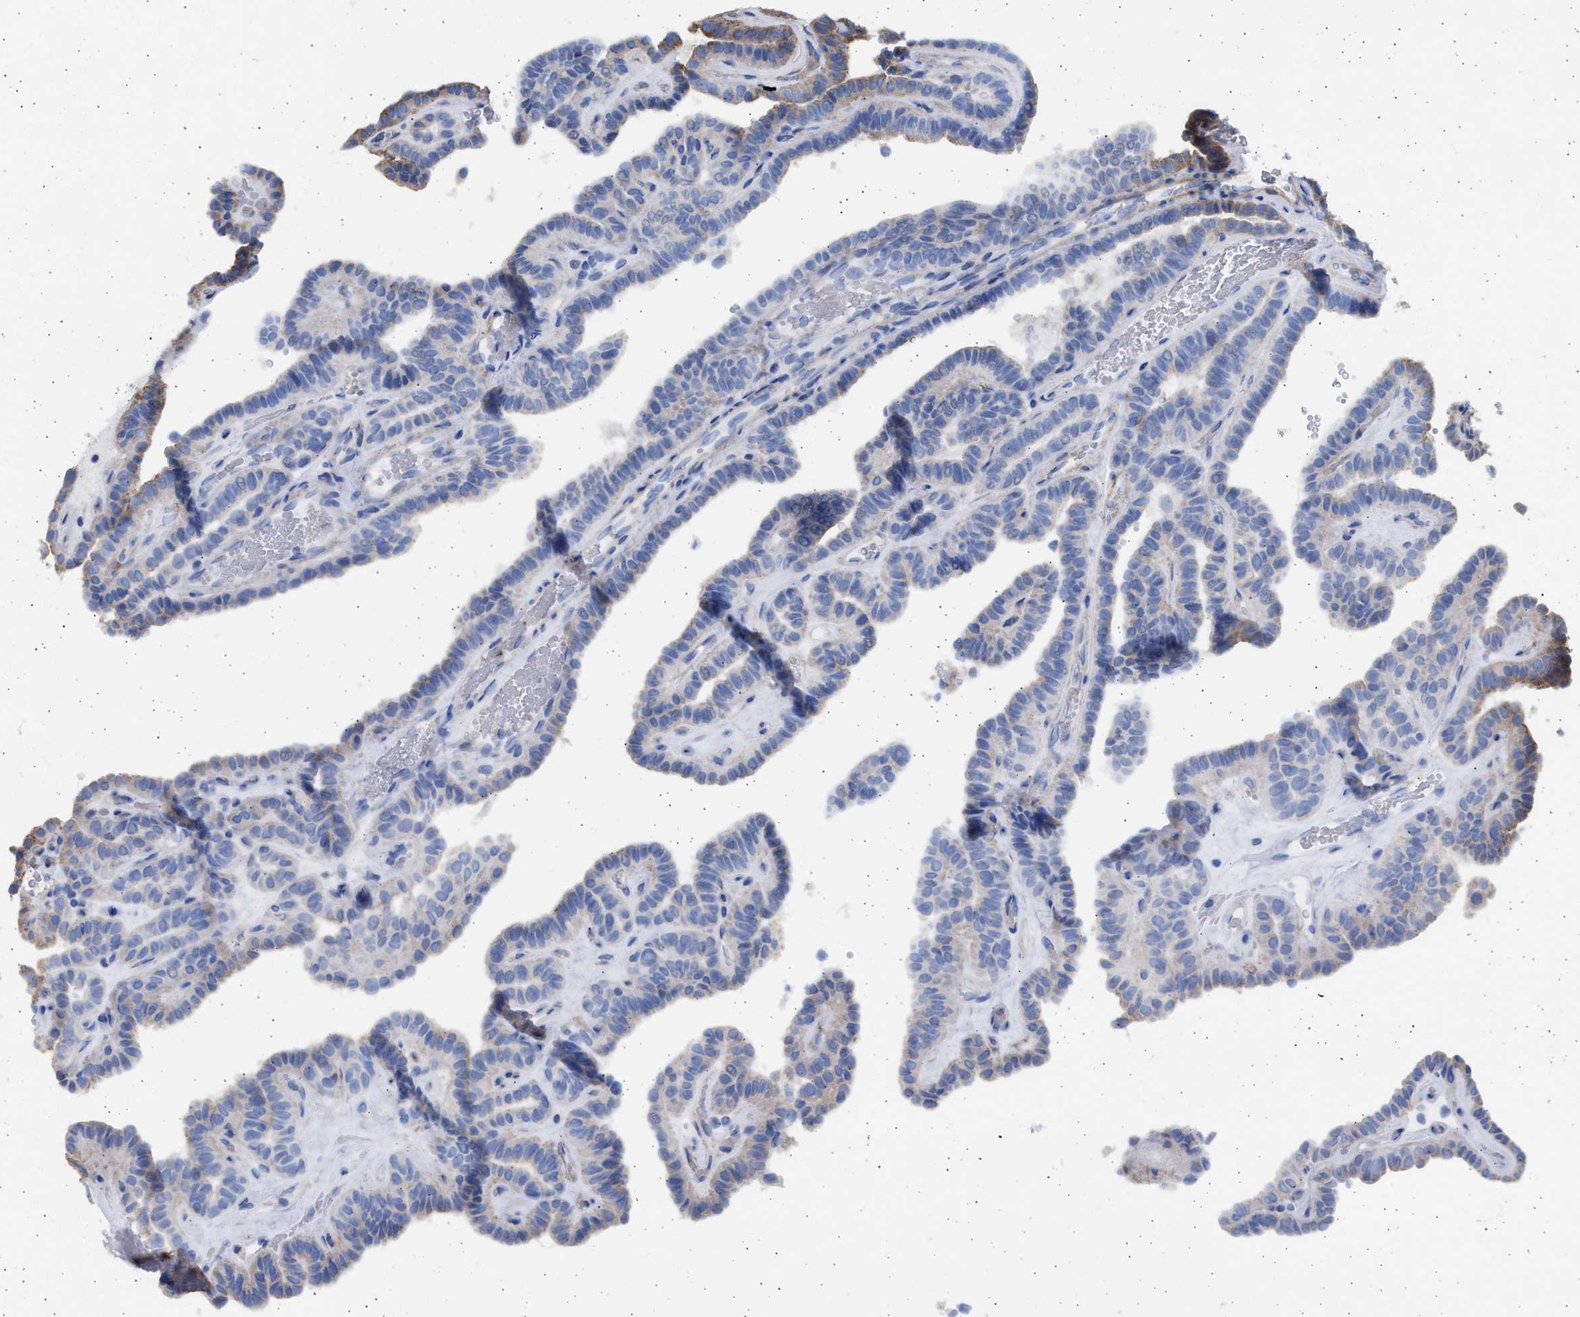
{"staining": {"intensity": "weak", "quantity": "<25%", "location": "cytoplasmic/membranous"}, "tissue": "thyroid cancer", "cell_type": "Tumor cells", "image_type": "cancer", "snomed": [{"axis": "morphology", "description": "Papillary adenocarcinoma, NOS"}, {"axis": "topography", "description": "Thyroid gland"}], "caption": "Human papillary adenocarcinoma (thyroid) stained for a protein using immunohistochemistry shows no staining in tumor cells.", "gene": "NBR1", "patient": {"sex": "male", "age": 77}}